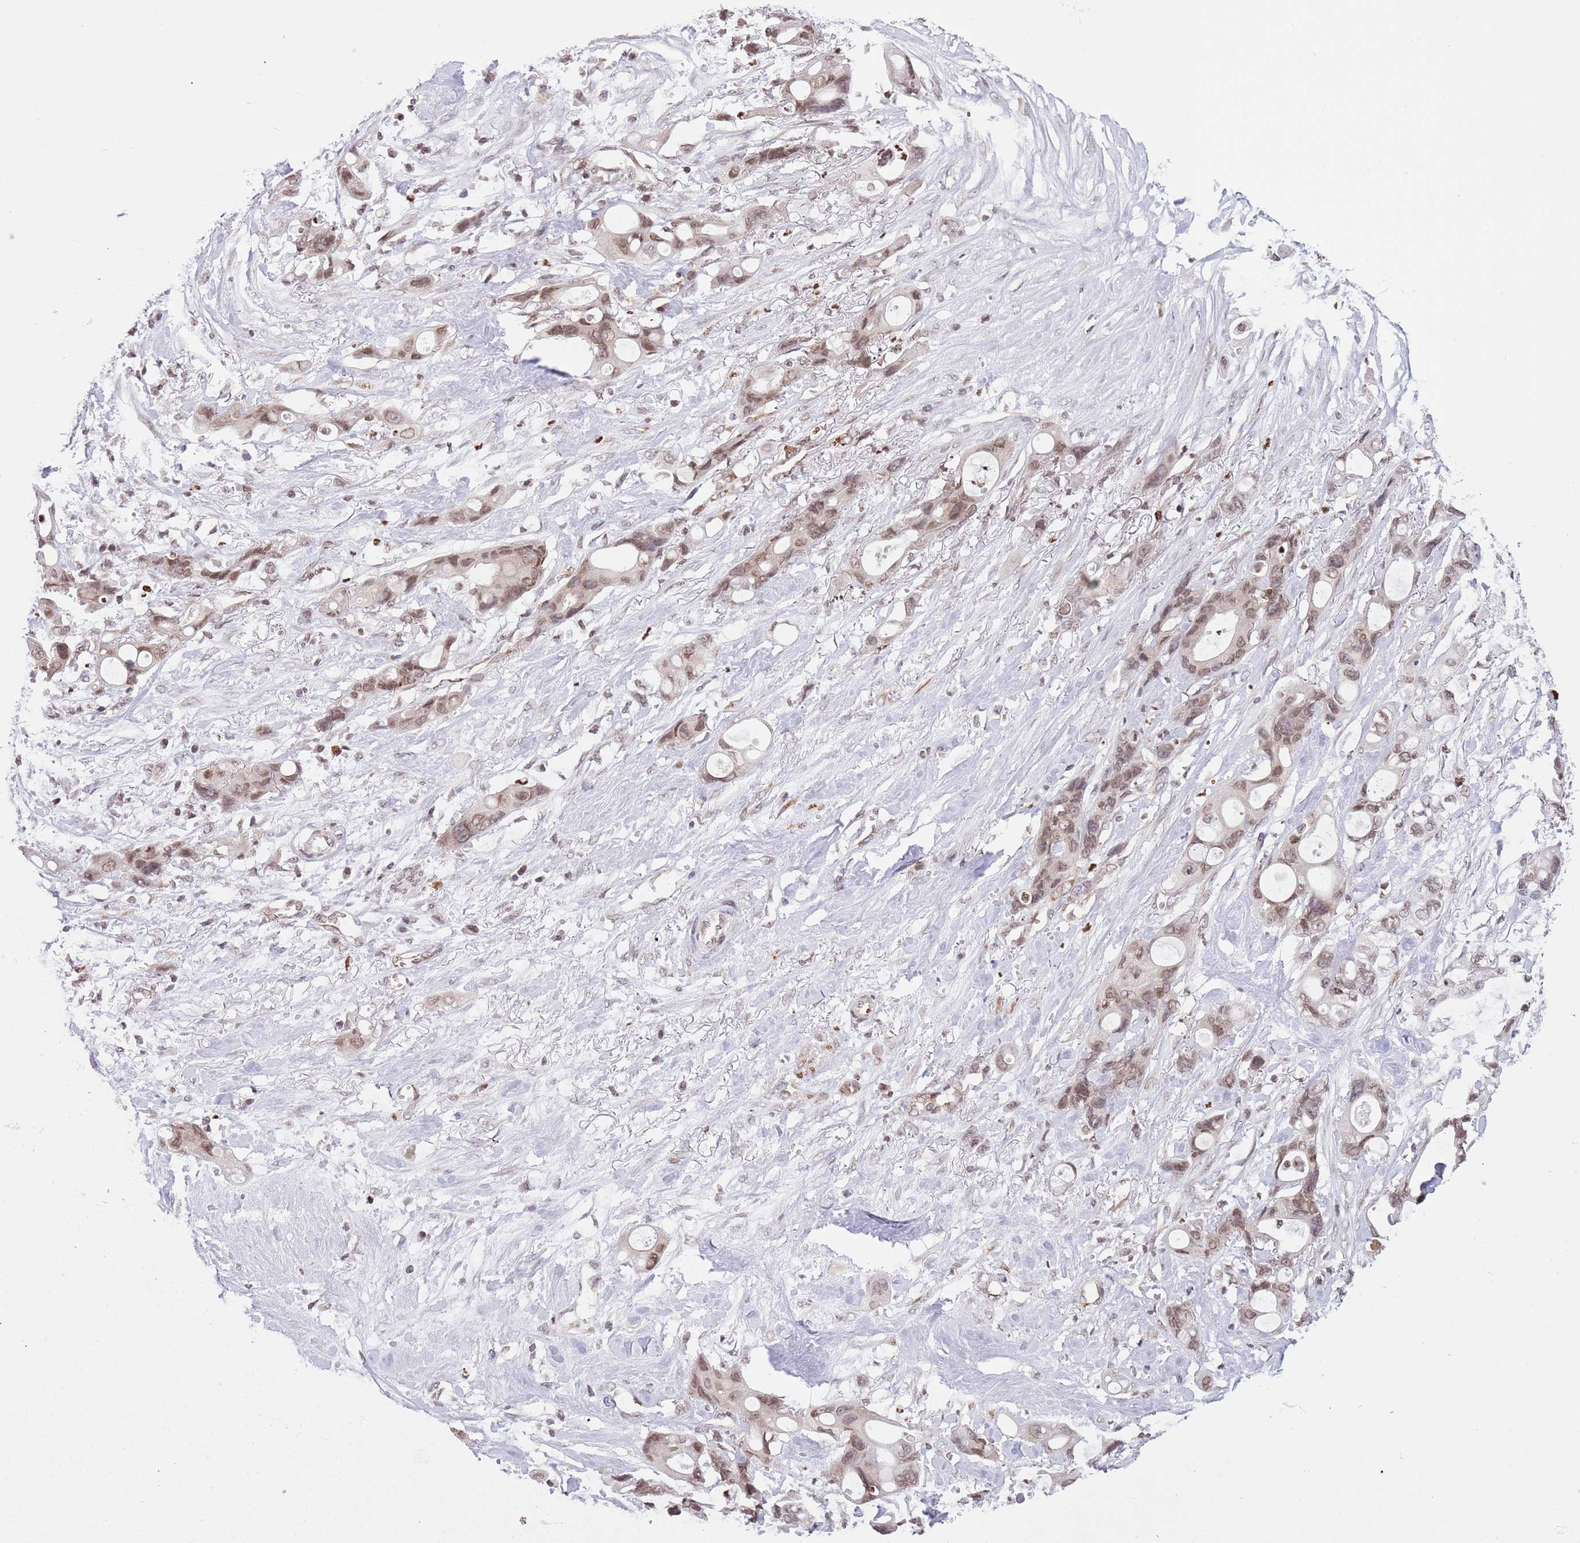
{"staining": {"intensity": "moderate", "quantity": ">75%", "location": "nuclear"}, "tissue": "ovarian cancer", "cell_type": "Tumor cells", "image_type": "cancer", "snomed": [{"axis": "morphology", "description": "Cystadenocarcinoma, mucinous, NOS"}, {"axis": "topography", "description": "Ovary"}], "caption": "Protein expression analysis of human ovarian cancer (mucinous cystadenocarcinoma) reveals moderate nuclear positivity in about >75% of tumor cells.", "gene": "NRIP1", "patient": {"sex": "female", "age": 70}}